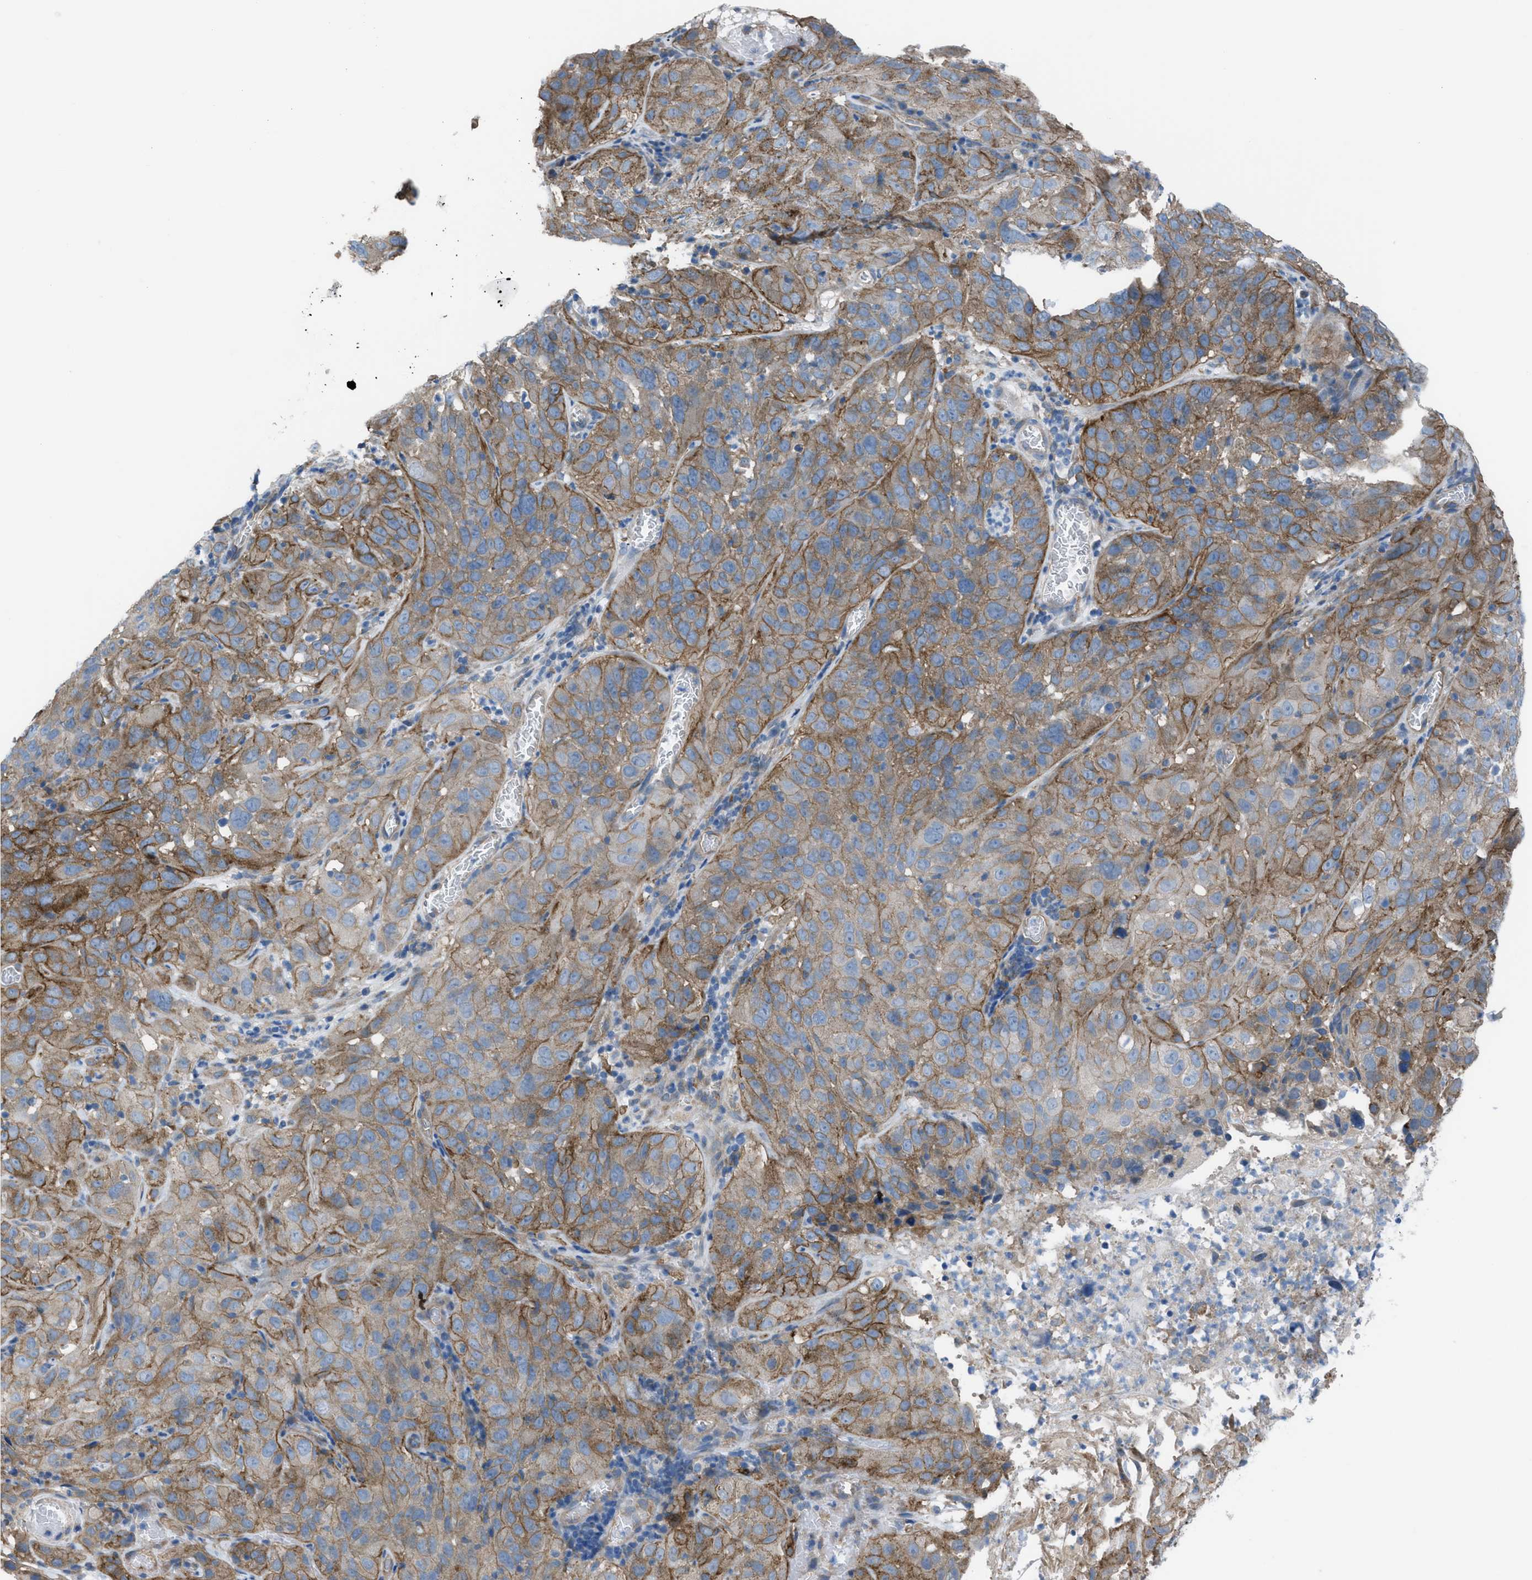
{"staining": {"intensity": "moderate", "quantity": ">75%", "location": "cytoplasmic/membranous"}, "tissue": "cervical cancer", "cell_type": "Tumor cells", "image_type": "cancer", "snomed": [{"axis": "morphology", "description": "Squamous cell carcinoma, NOS"}, {"axis": "topography", "description": "Cervix"}], "caption": "Immunohistochemistry (IHC) (DAB (3,3'-diaminobenzidine)) staining of cervical squamous cell carcinoma shows moderate cytoplasmic/membranous protein expression in about >75% of tumor cells.", "gene": "EGFR", "patient": {"sex": "female", "age": 32}}